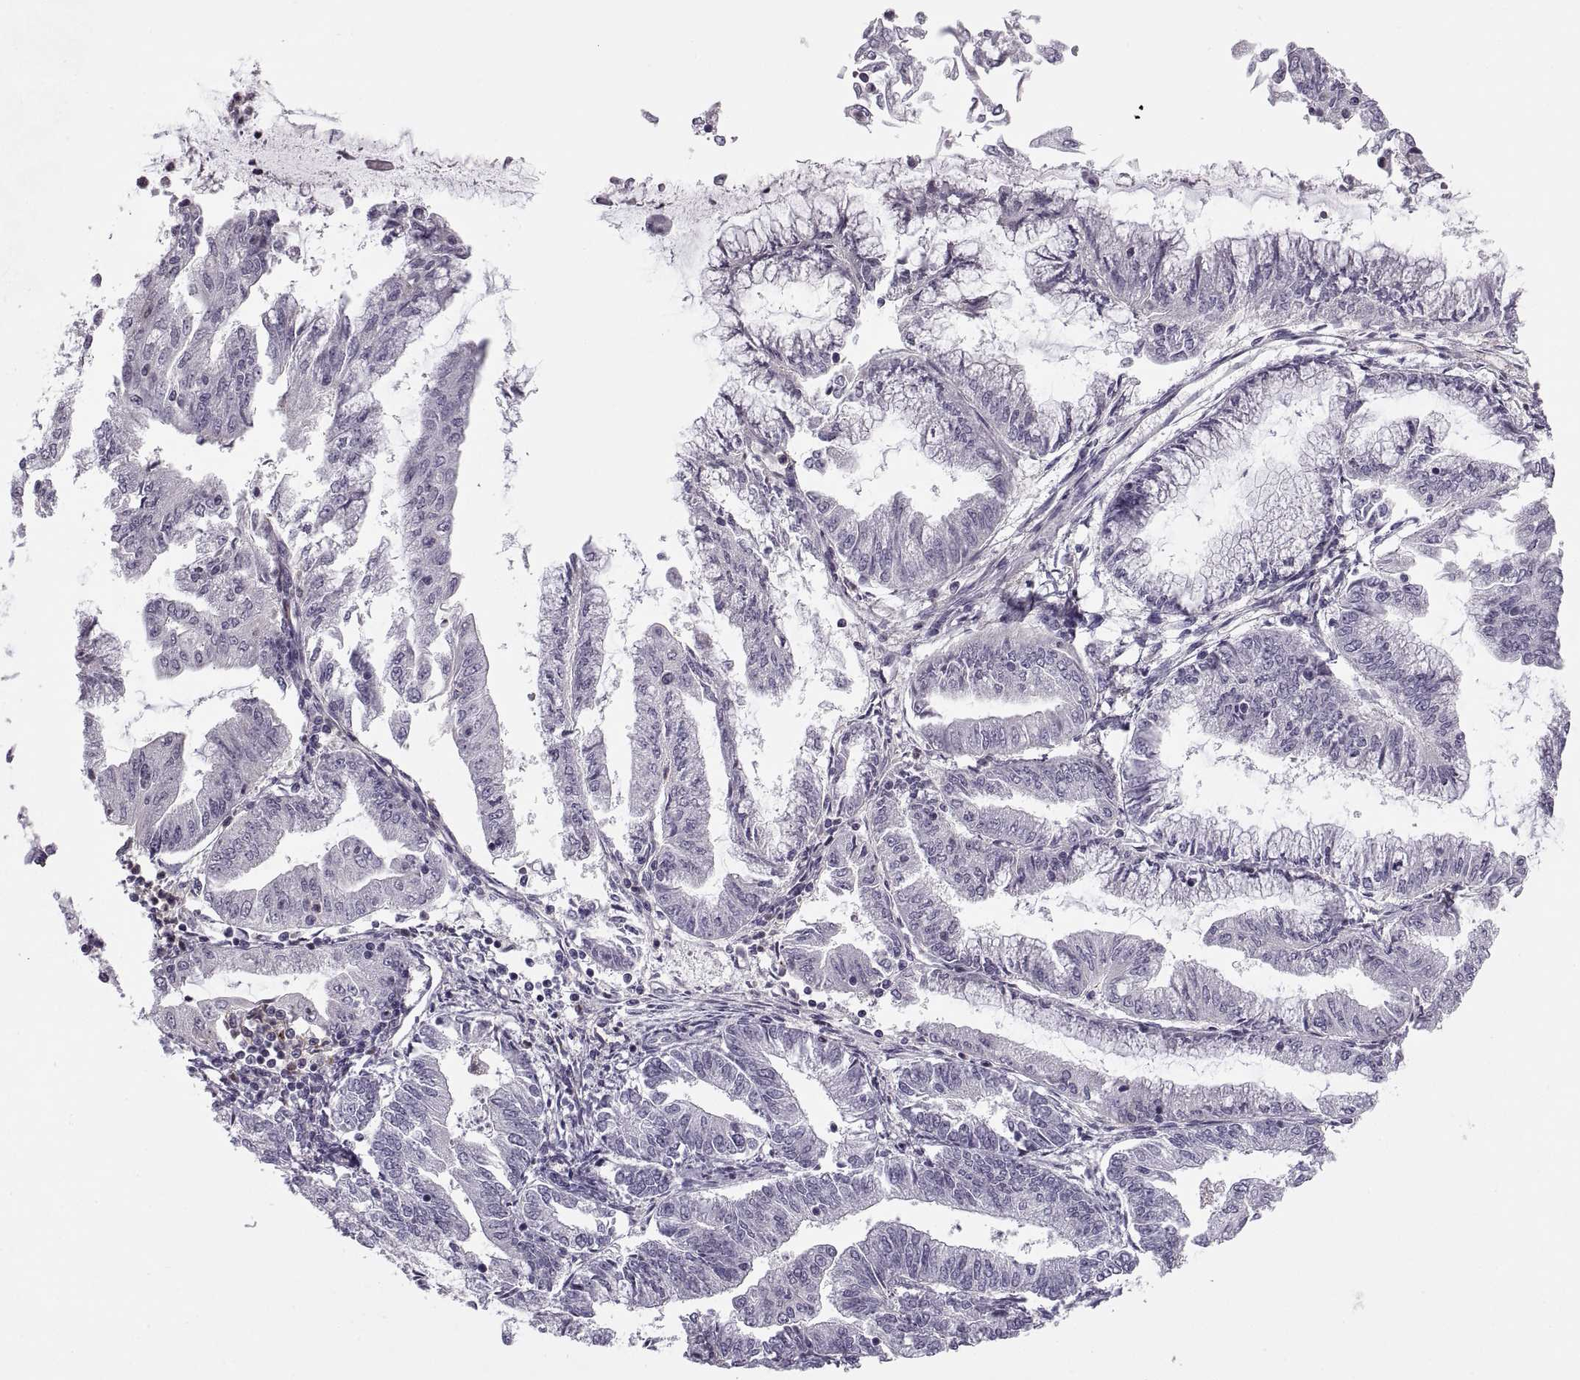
{"staining": {"intensity": "negative", "quantity": "none", "location": "none"}, "tissue": "endometrial cancer", "cell_type": "Tumor cells", "image_type": "cancer", "snomed": [{"axis": "morphology", "description": "Adenocarcinoma, NOS"}, {"axis": "topography", "description": "Endometrium"}], "caption": "A high-resolution image shows immunohistochemistry (IHC) staining of endometrial cancer, which displays no significant positivity in tumor cells.", "gene": "RALB", "patient": {"sex": "female", "age": 55}}